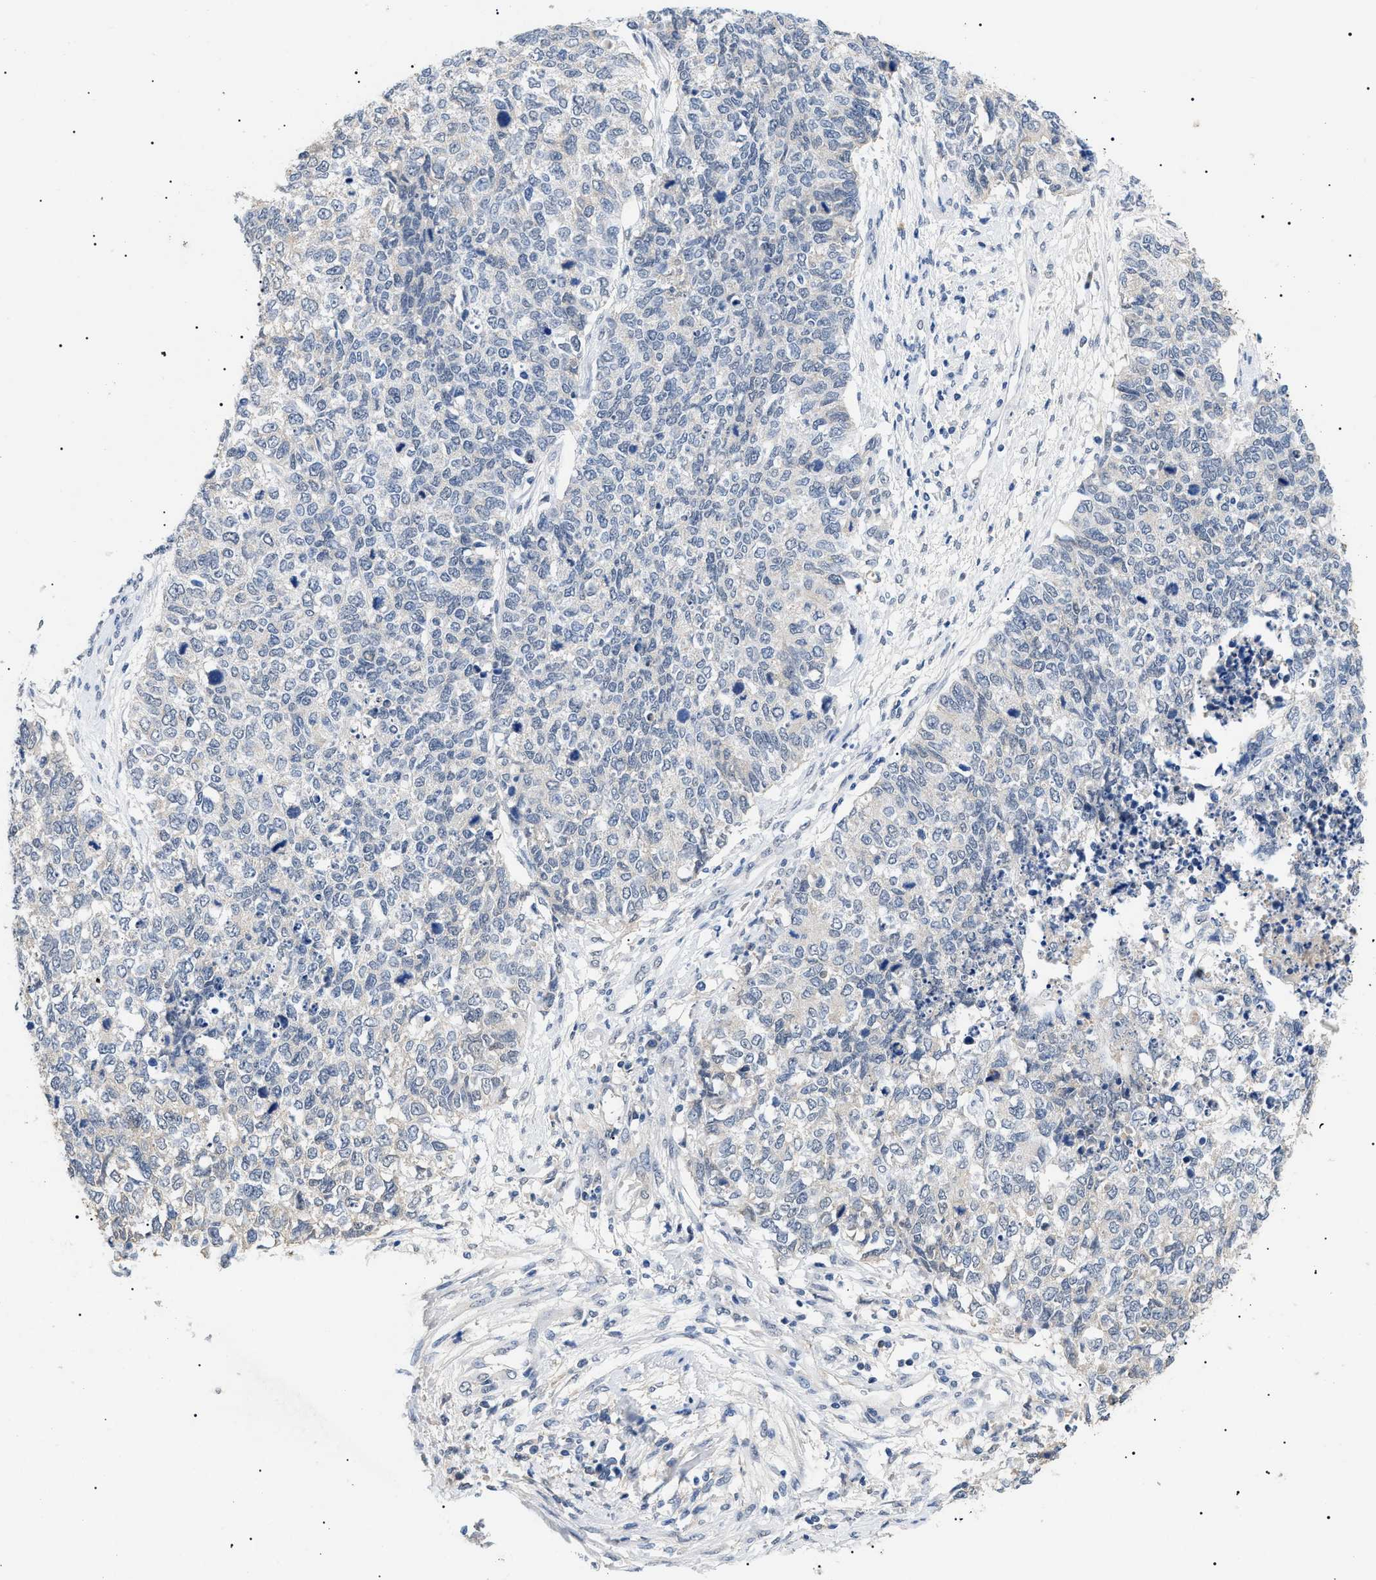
{"staining": {"intensity": "negative", "quantity": "none", "location": "none"}, "tissue": "cervical cancer", "cell_type": "Tumor cells", "image_type": "cancer", "snomed": [{"axis": "morphology", "description": "Squamous cell carcinoma, NOS"}, {"axis": "topography", "description": "Cervix"}], "caption": "The micrograph reveals no significant expression in tumor cells of cervical cancer. (Stains: DAB IHC with hematoxylin counter stain, Microscopy: brightfield microscopy at high magnification).", "gene": "PRRT2", "patient": {"sex": "female", "age": 63}}